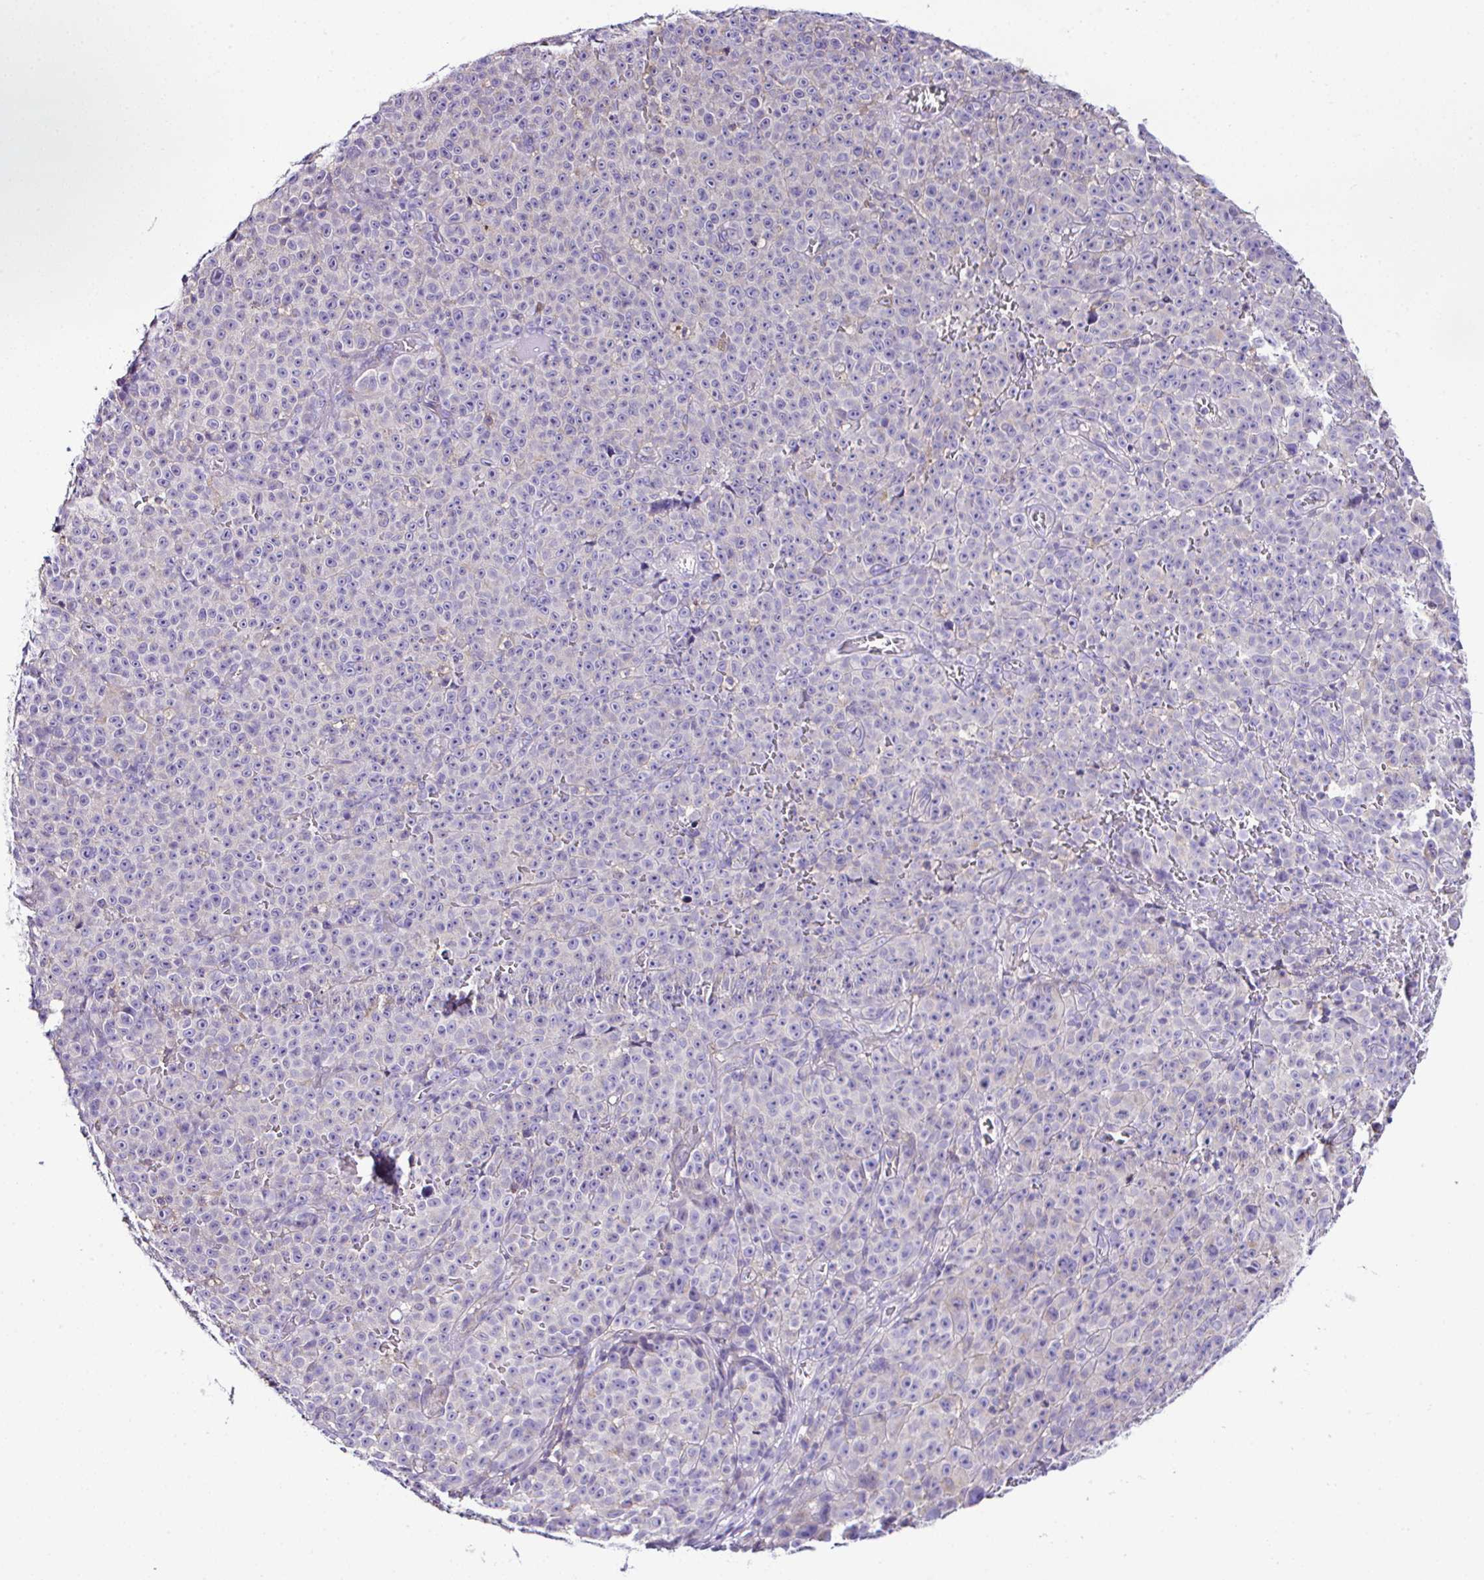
{"staining": {"intensity": "negative", "quantity": "none", "location": "none"}, "tissue": "melanoma", "cell_type": "Tumor cells", "image_type": "cancer", "snomed": [{"axis": "morphology", "description": "Malignant melanoma, NOS"}, {"axis": "topography", "description": "Skin"}], "caption": "This is an immunohistochemistry image of malignant melanoma. There is no positivity in tumor cells.", "gene": "OR4P4", "patient": {"sex": "female", "age": 82}}